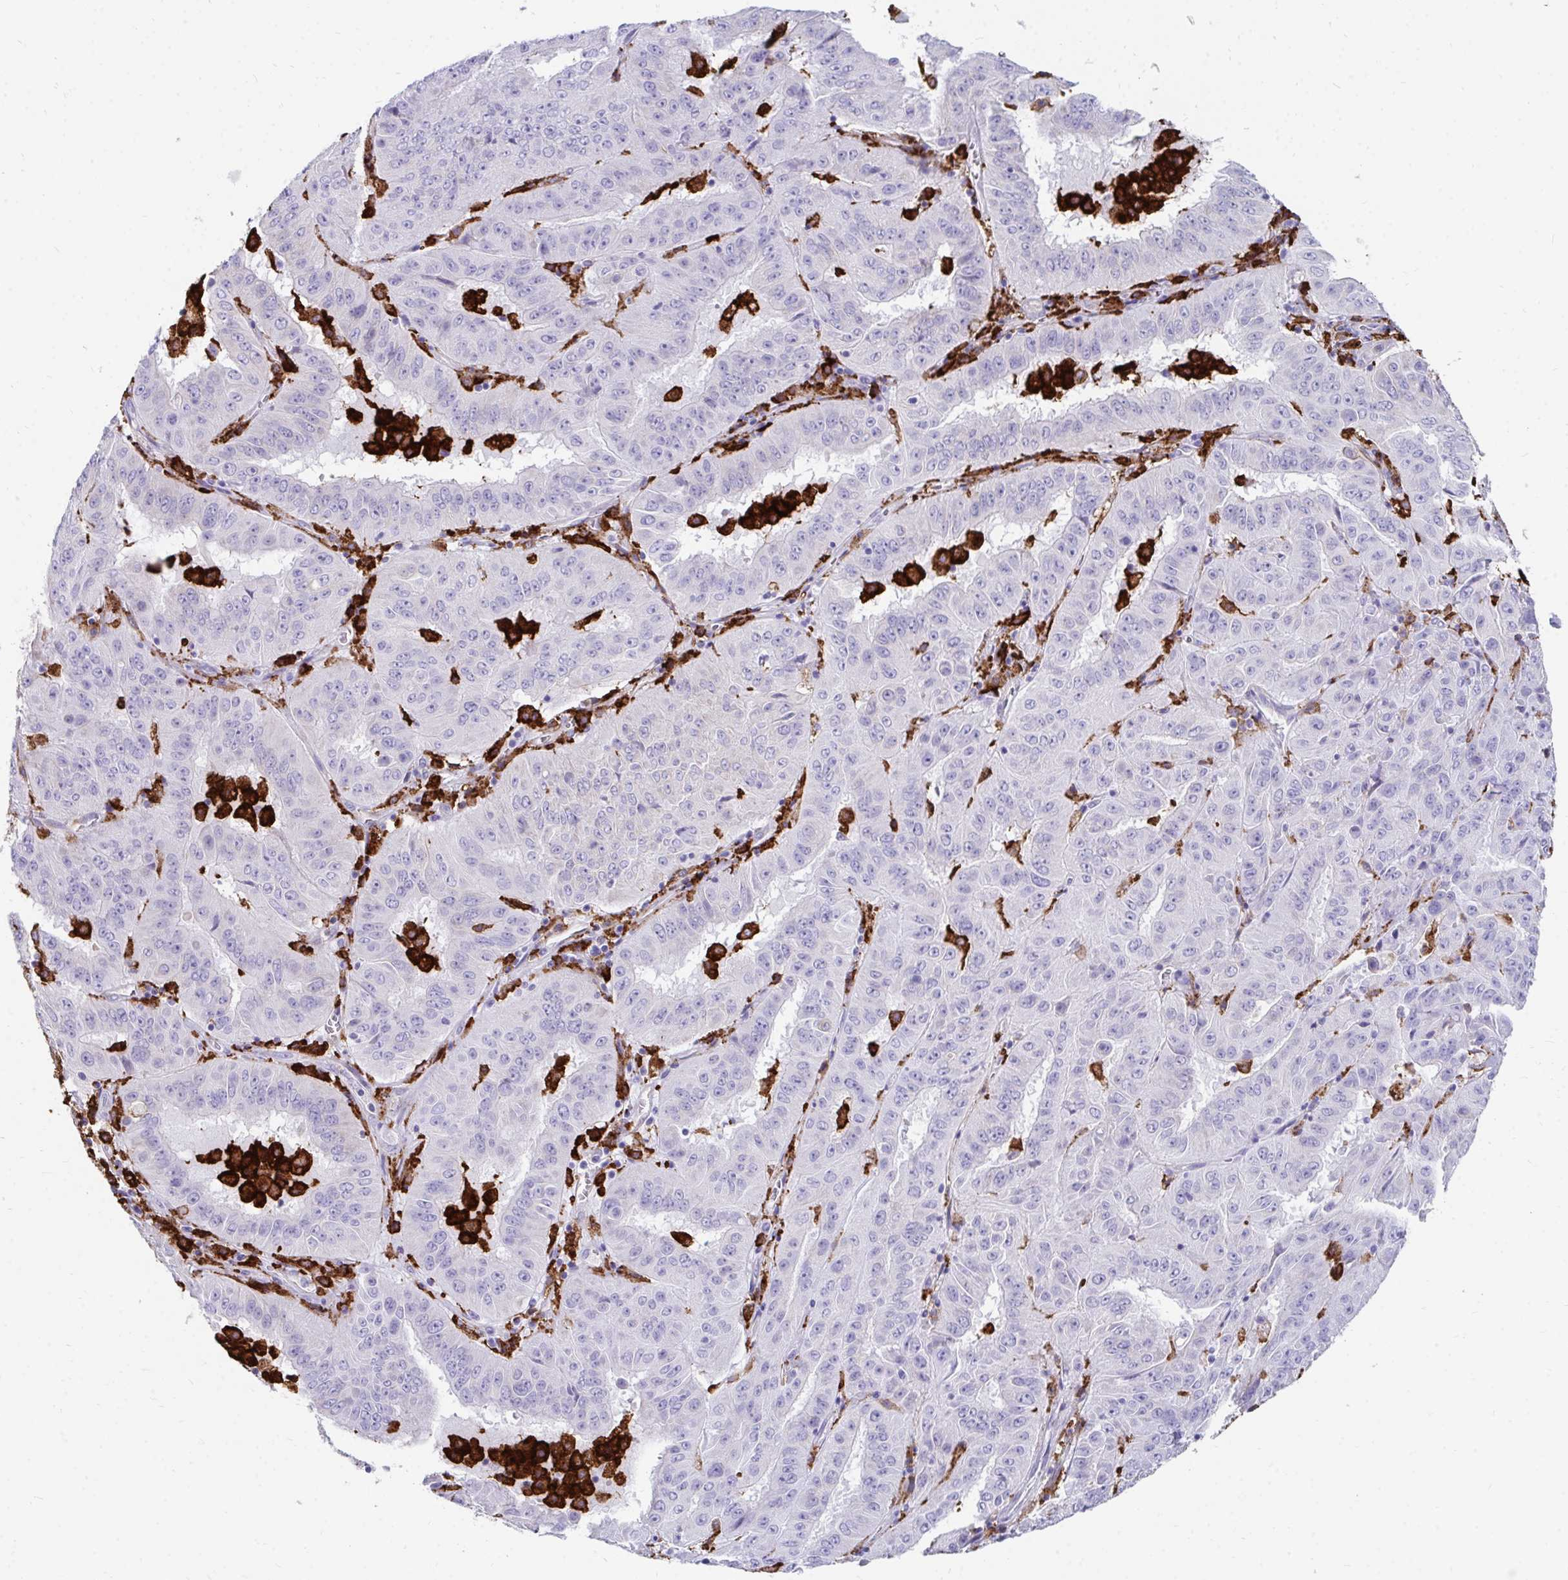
{"staining": {"intensity": "negative", "quantity": "none", "location": "none"}, "tissue": "pancreatic cancer", "cell_type": "Tumor cells", "image_type": "cancer", "snomed": [{"axis": "morphology", "description": "Adenocarcinoma, NOS"}, {"axis": "topography", "description": "Pancreas"}], "caption": "Immunohistochemical staining of human pancreatic cancer (adenocarcinoma) demonstrates no significant expression in tumor cells.", "gene": "CD163", "patient": {"sex": "male", "age": 63}}